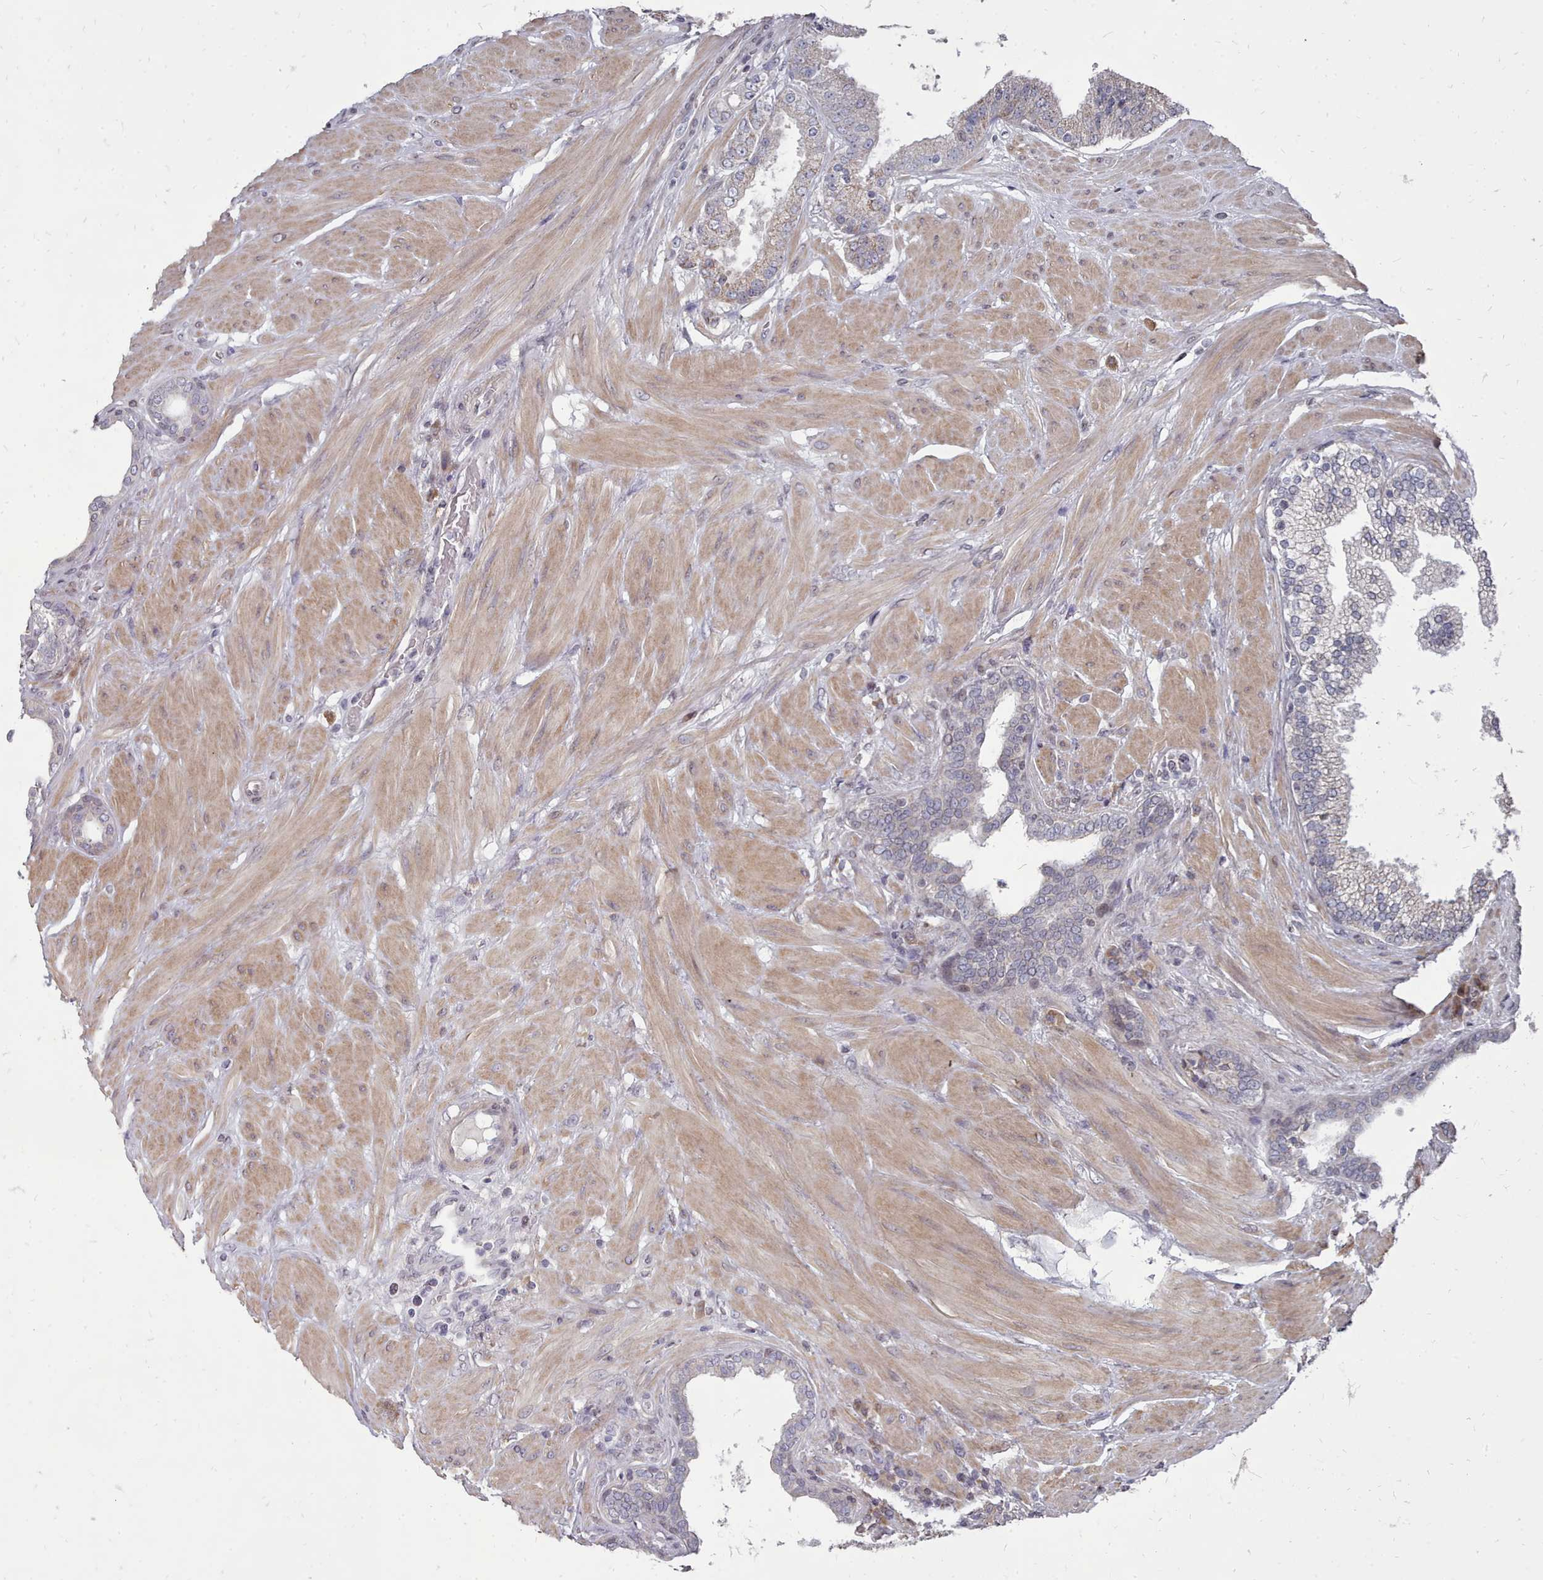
{"staining": {"intensity": "moderate", "quantity": "<25%", "location": "cytoplasmic/membranous"}, "tissue": "prostate cancer", "cell_type": "Tumor cells", "image_type": "cancer", "snomed": [{"axis": "morphology", "description": "Adenocarcinoma, High grade"}, {"axis": "topography", "description": "Prostate"}], "caption": "Immunohistochemistry of human adenocarcinoma (high-grade) (prostate) demonstrates low levels of moderate cytoplasmic/membranous expression in approximately <25% of tumor cells.", "gene": "ACKR3", "patient": {"sex": "male", "age": 68}}